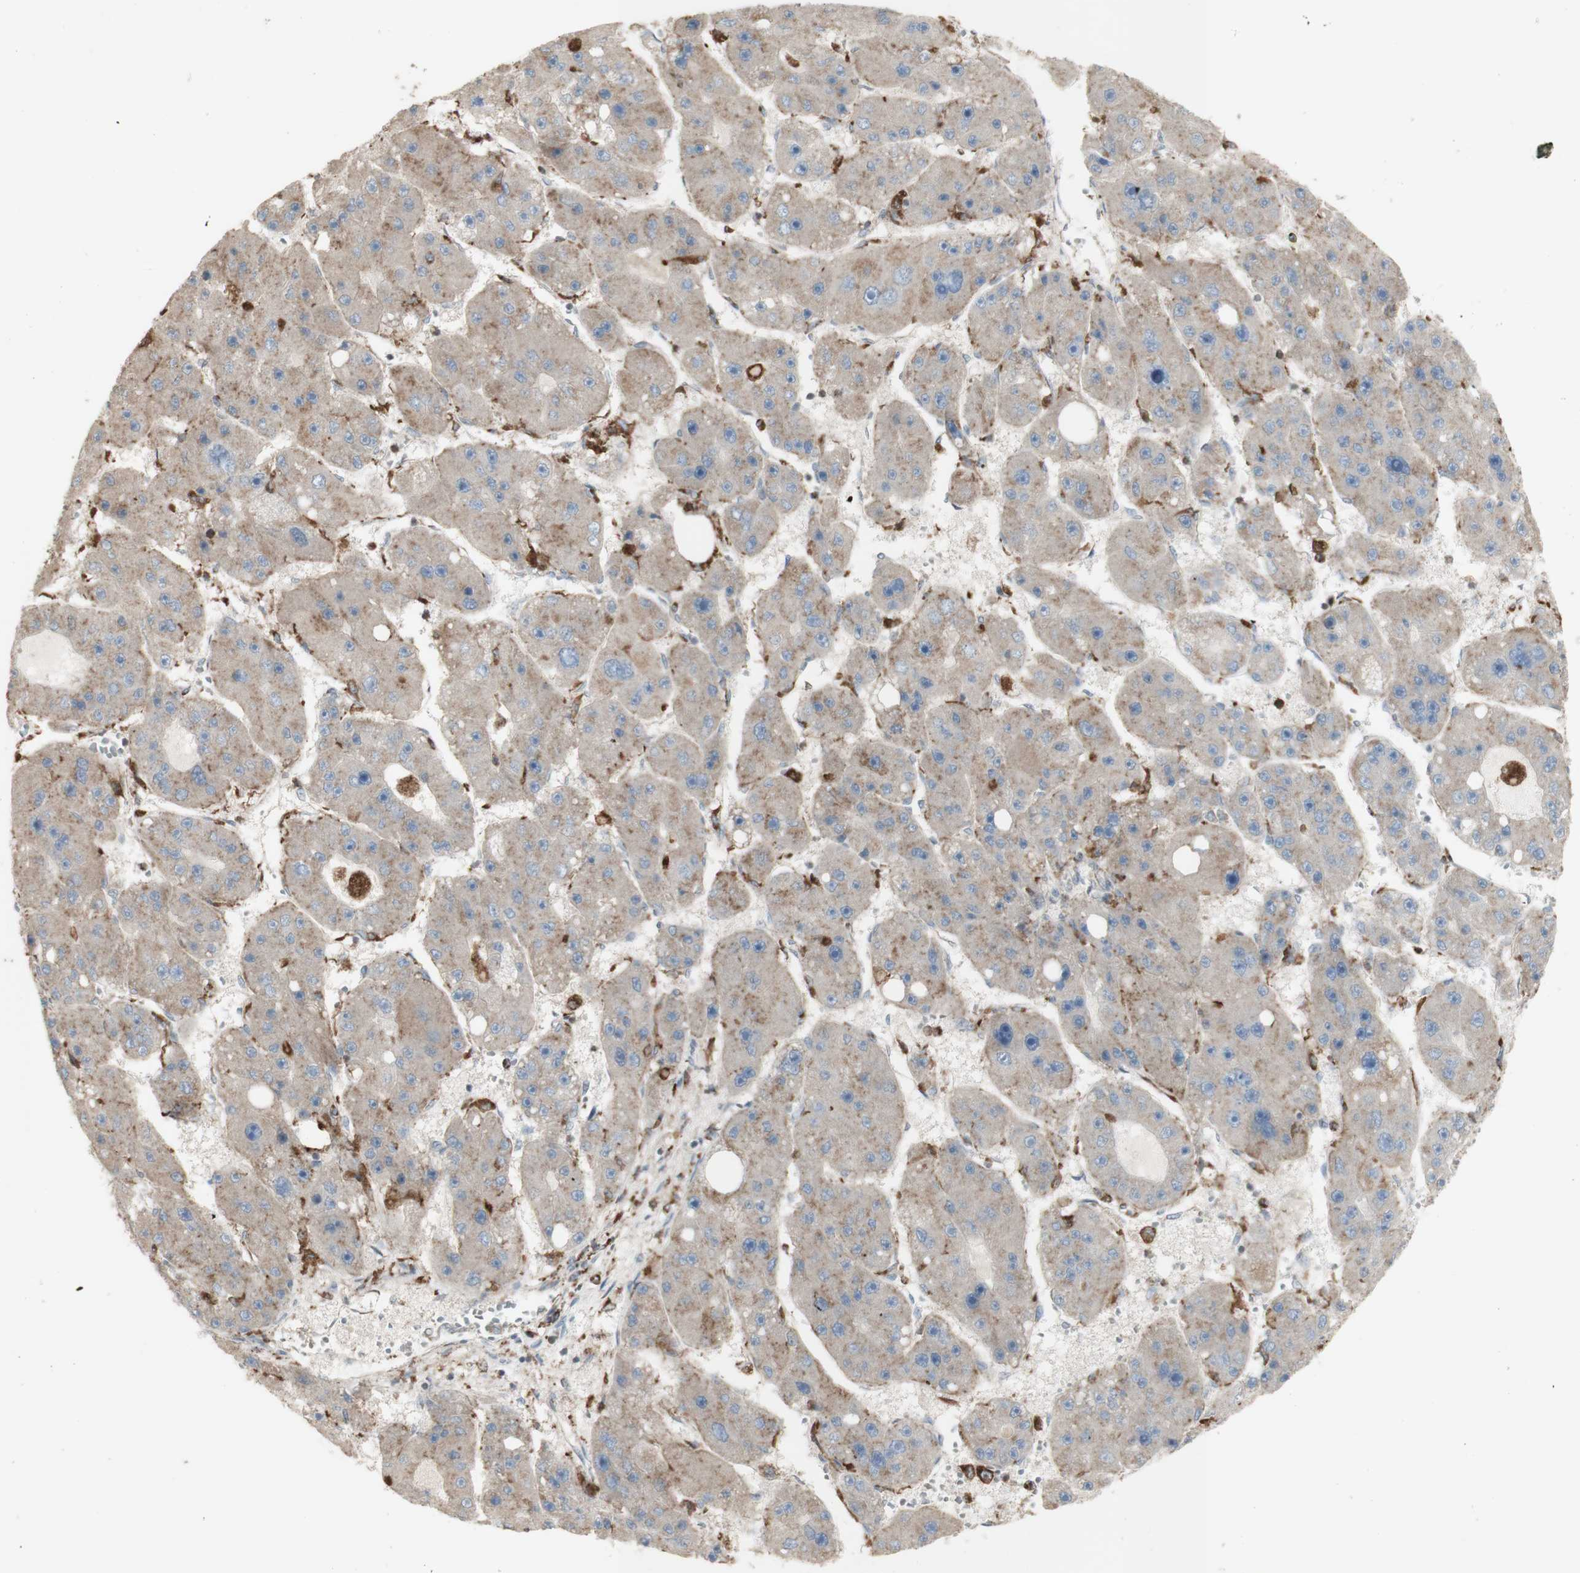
{"staining": {"intensity": "weak", "quantity": "25%-75%", "location": "cytoplasmic/membranous"}, "tissue": "liver cancer", "cell_type": "Tumor cells", "image_type": "cancer", "snomed": [{"axis": "morphology", "description": "Carcinoma, Hepatocellular, NOS"}, {"axis": "topography", "description": "Liver"}], "caption": "Weak cytoplasmic/membranous protein staining is present in about 25%-75% of tumor cells in hepatocellular carcinoma (liver).", "gene": "ATP6V1E1", "patient": {"sex": "female", "age": 61}}